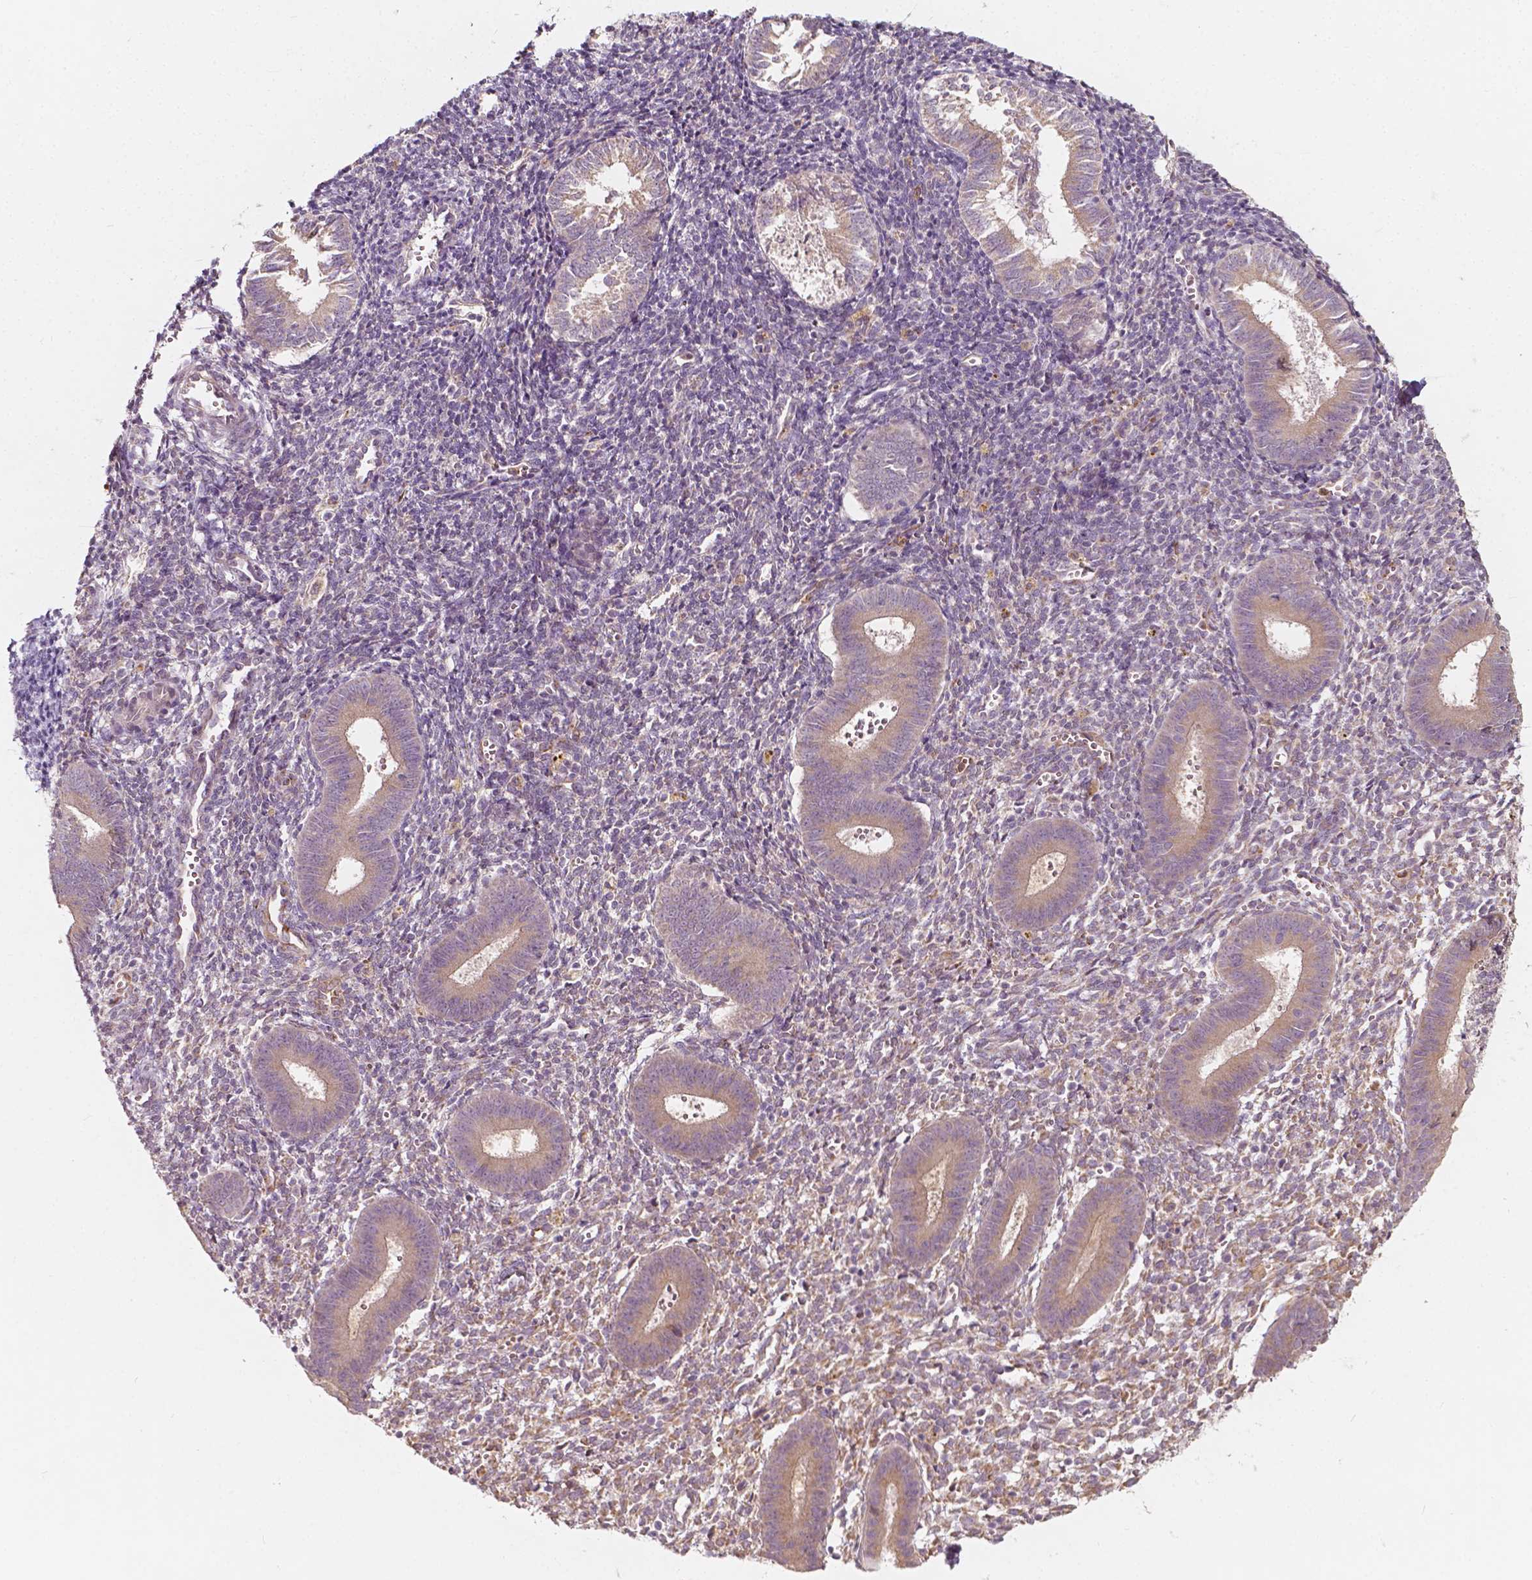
{"staining": {"intensity": "weak", "quantity": "<25%", "location": "cytoplasmic/membranous"}, "tissue": "endometrium", "cell_type": "Cells in endometrial stroma", "image_type": "normal", "snomed": [{"axis": "morphology", "description": "Normal tissue, NOS"}, {"axis": "topography", "description": "Endometrium"}], "caption": "The immunohistochemistry (IHC) photomicrograph has no significant positivity in cells in endometrial stroma of endometrium. The staining is performed using DAB brown chromogen with nuclei counter-stained in using hematoxylin.", "gene": "NPC1L1", "patient": {"sex": "female", "age": 25}}